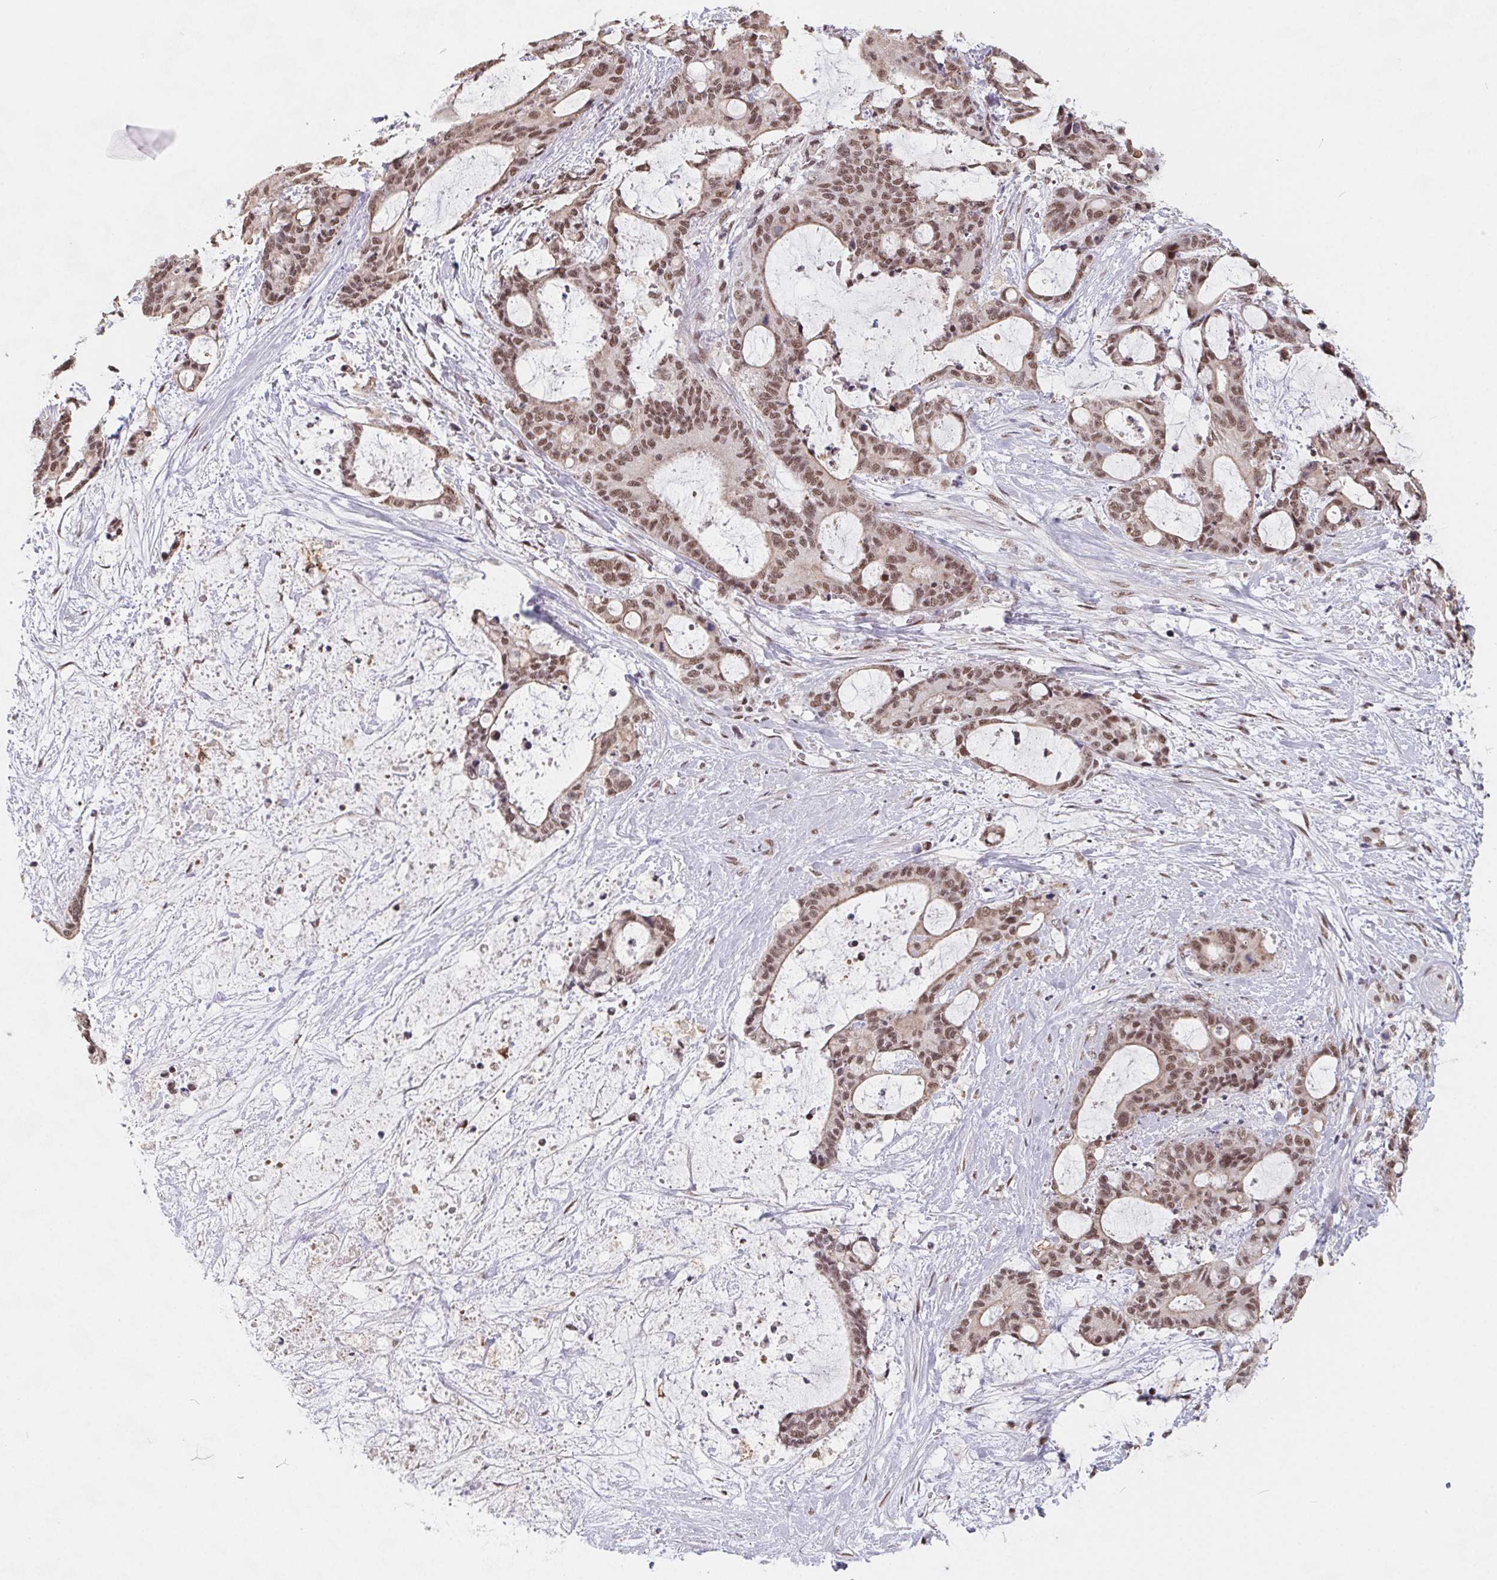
{"staining": {"intensity": "moderate", "quantity": ">75%", "location": "cytoplasmic/membranous,nuclear"}, "tissue": "liver cancer", "cell_type": "Tumor cells", "image_type": "cancer", "snomed": [{"axis": "morphology", "description": "Normal tissue, NOS"}, {"axis": "morphology", "description": "Cholangiocarcinoma"}, {"axis": "topography", "description": "Liver"}, {"axis": "topography", "description": "Peripheral nerve tissue"}], "caption": "Protein staining of liver cholangiocarcinoma tissue demonstrates moderate cytoplasmic/membranous and nuclear expression in approximately >75% of tumor cells. (brown staining indicates protein expression, while blue staining denotes nuclei).", "gene": "TCERG1", "patient": {"sex": "female", "age": 73}}